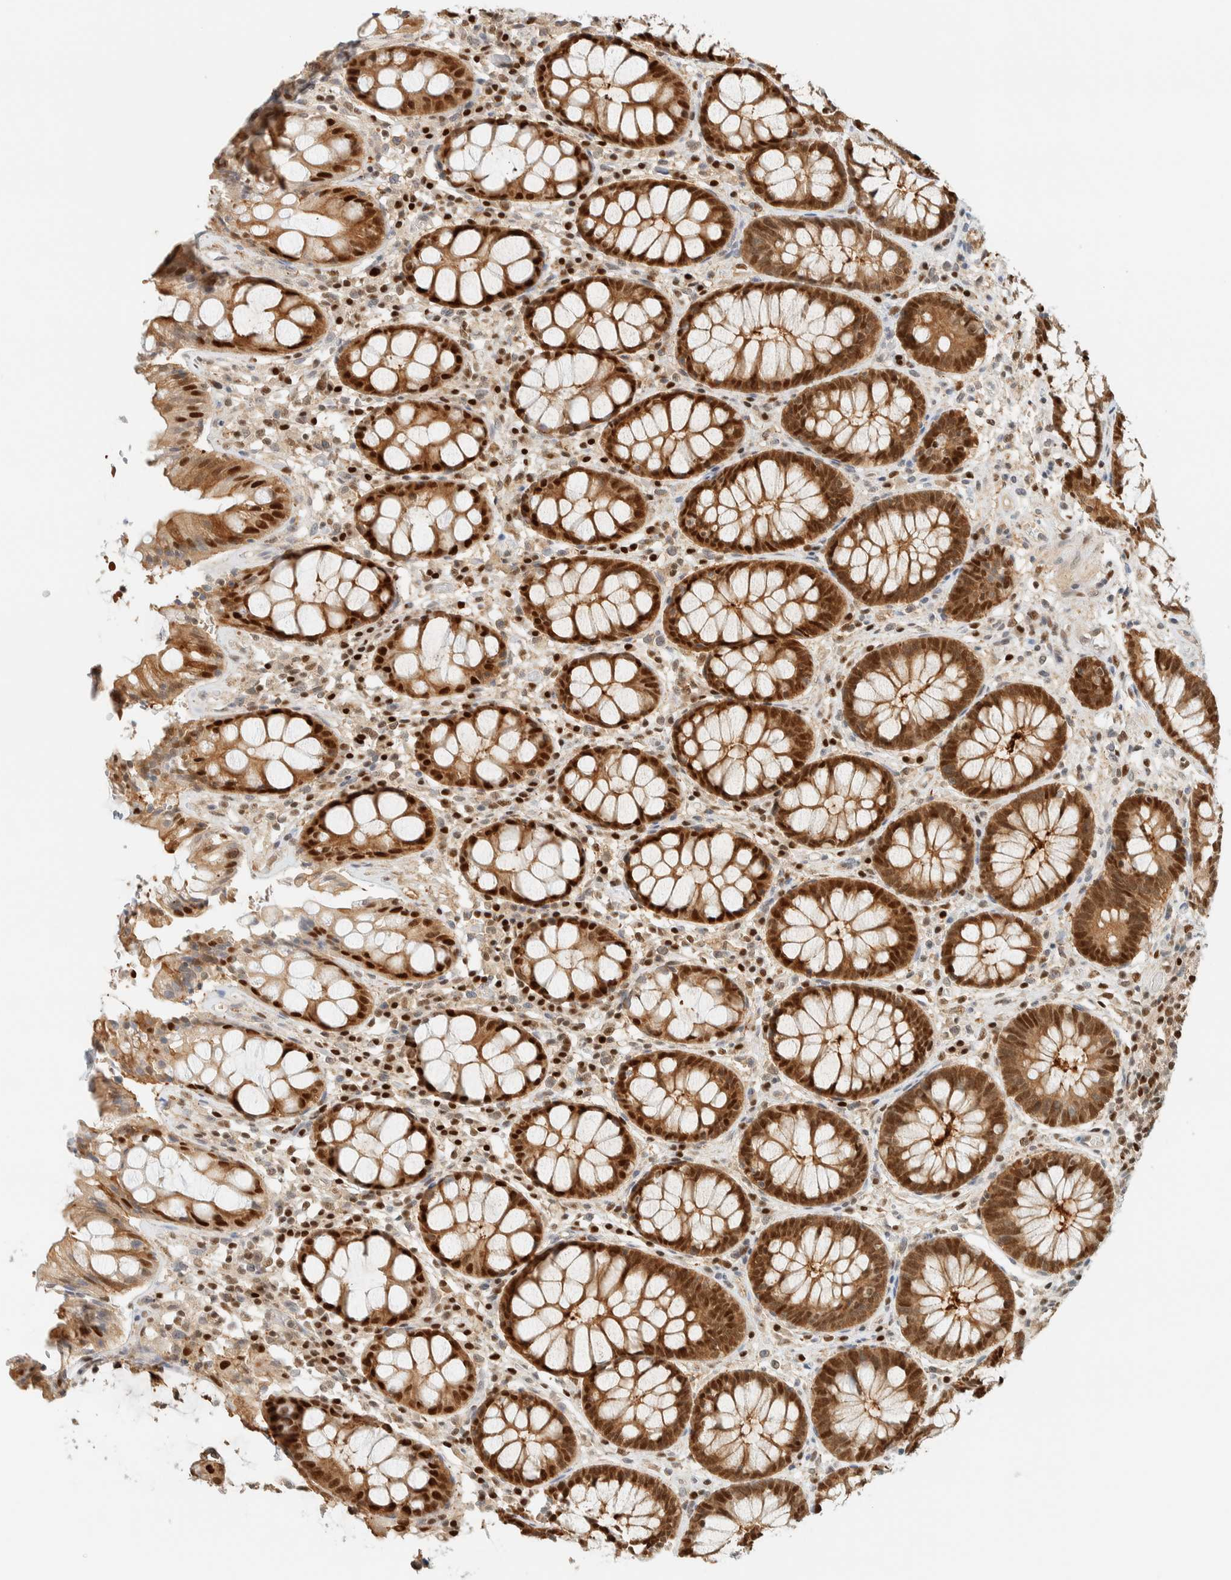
{"staining": {"intensity": "strong", "quantity": ">75%", "location": "cytoplasmic/membranous,nuclear"}, "tissue": "rectum", "cell_type": "Glandular cells", "image_type": "normal", "snomed": [{"axis": "morphology", "description": "Normal tissue, NOS"}, {"axis": "topography", "description": "Rectum"}], "caption": "Protein expression analysis of unremarkable rectum shows strong cytoplasmic/membranous,nuclear expression in approximately >75% of glandular cells. The protein of interest is shown in brown color, while the nuclei are stained blue.", "gene": "ZBTB37", "patient": {"sex": "male", "age": 64}}